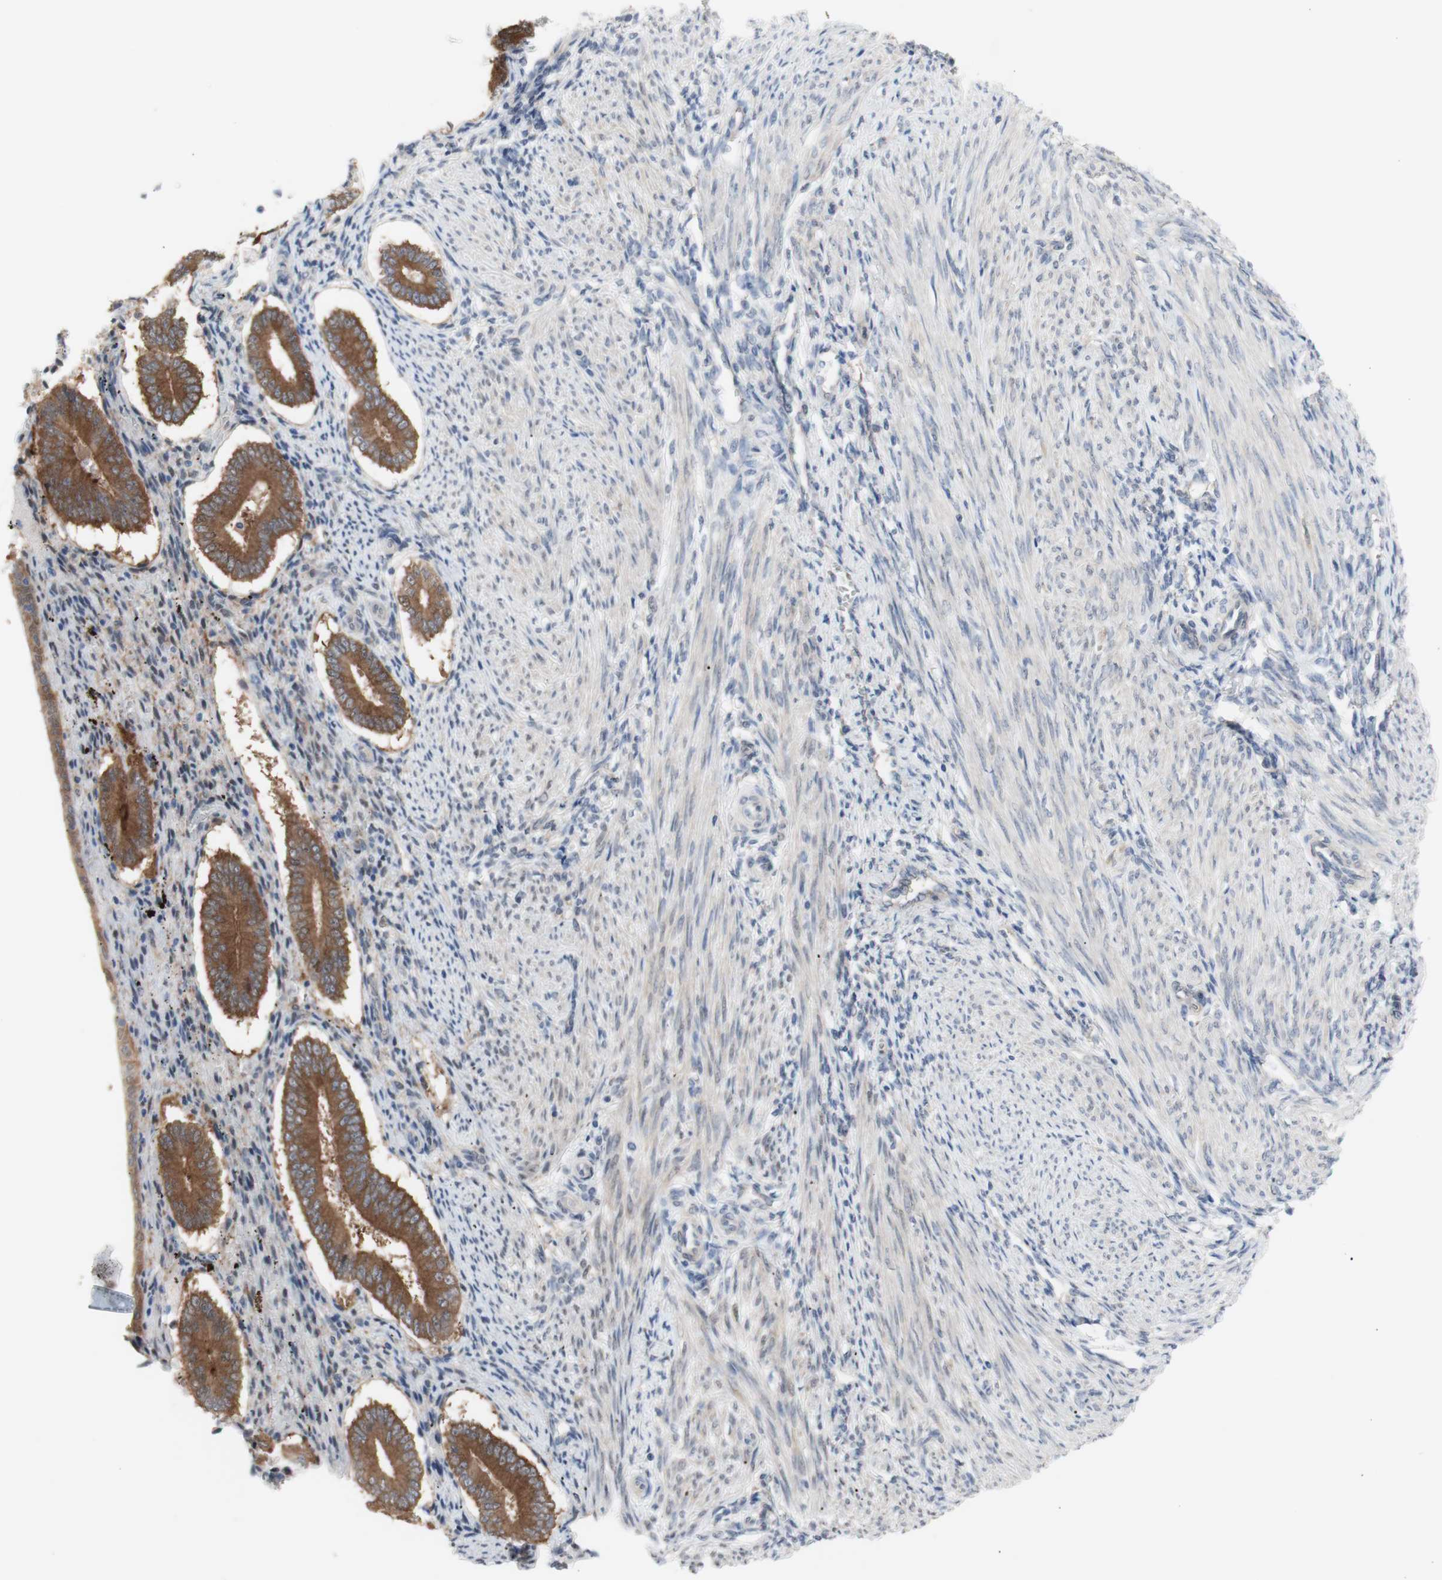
{"staining": {"intensity": "weak", "quantity": ">75%", "location": "cytoplasmic/membranous,nuclear"}, "tissue": "endometrium", "cell_type": "Cells in endometrial stroma", "image_type": "normal", "snomed": [{"axis": "morphology", "description": "Normal tissue, NOS"}, {"axis": "topography", "description": "Endometrium"}], "caption": "A histopathology image of human endometrium stained for a protein shows weak cytoplasmic/membranous,nuclear brown staining in cells in endometrial stroma. (DAB (3,3'-diaminobenzidine) = brown stain, brightfield microscopy at high magnification).", "gene": "PRMT5", "patient": {"sex": "female", "age": 42}}